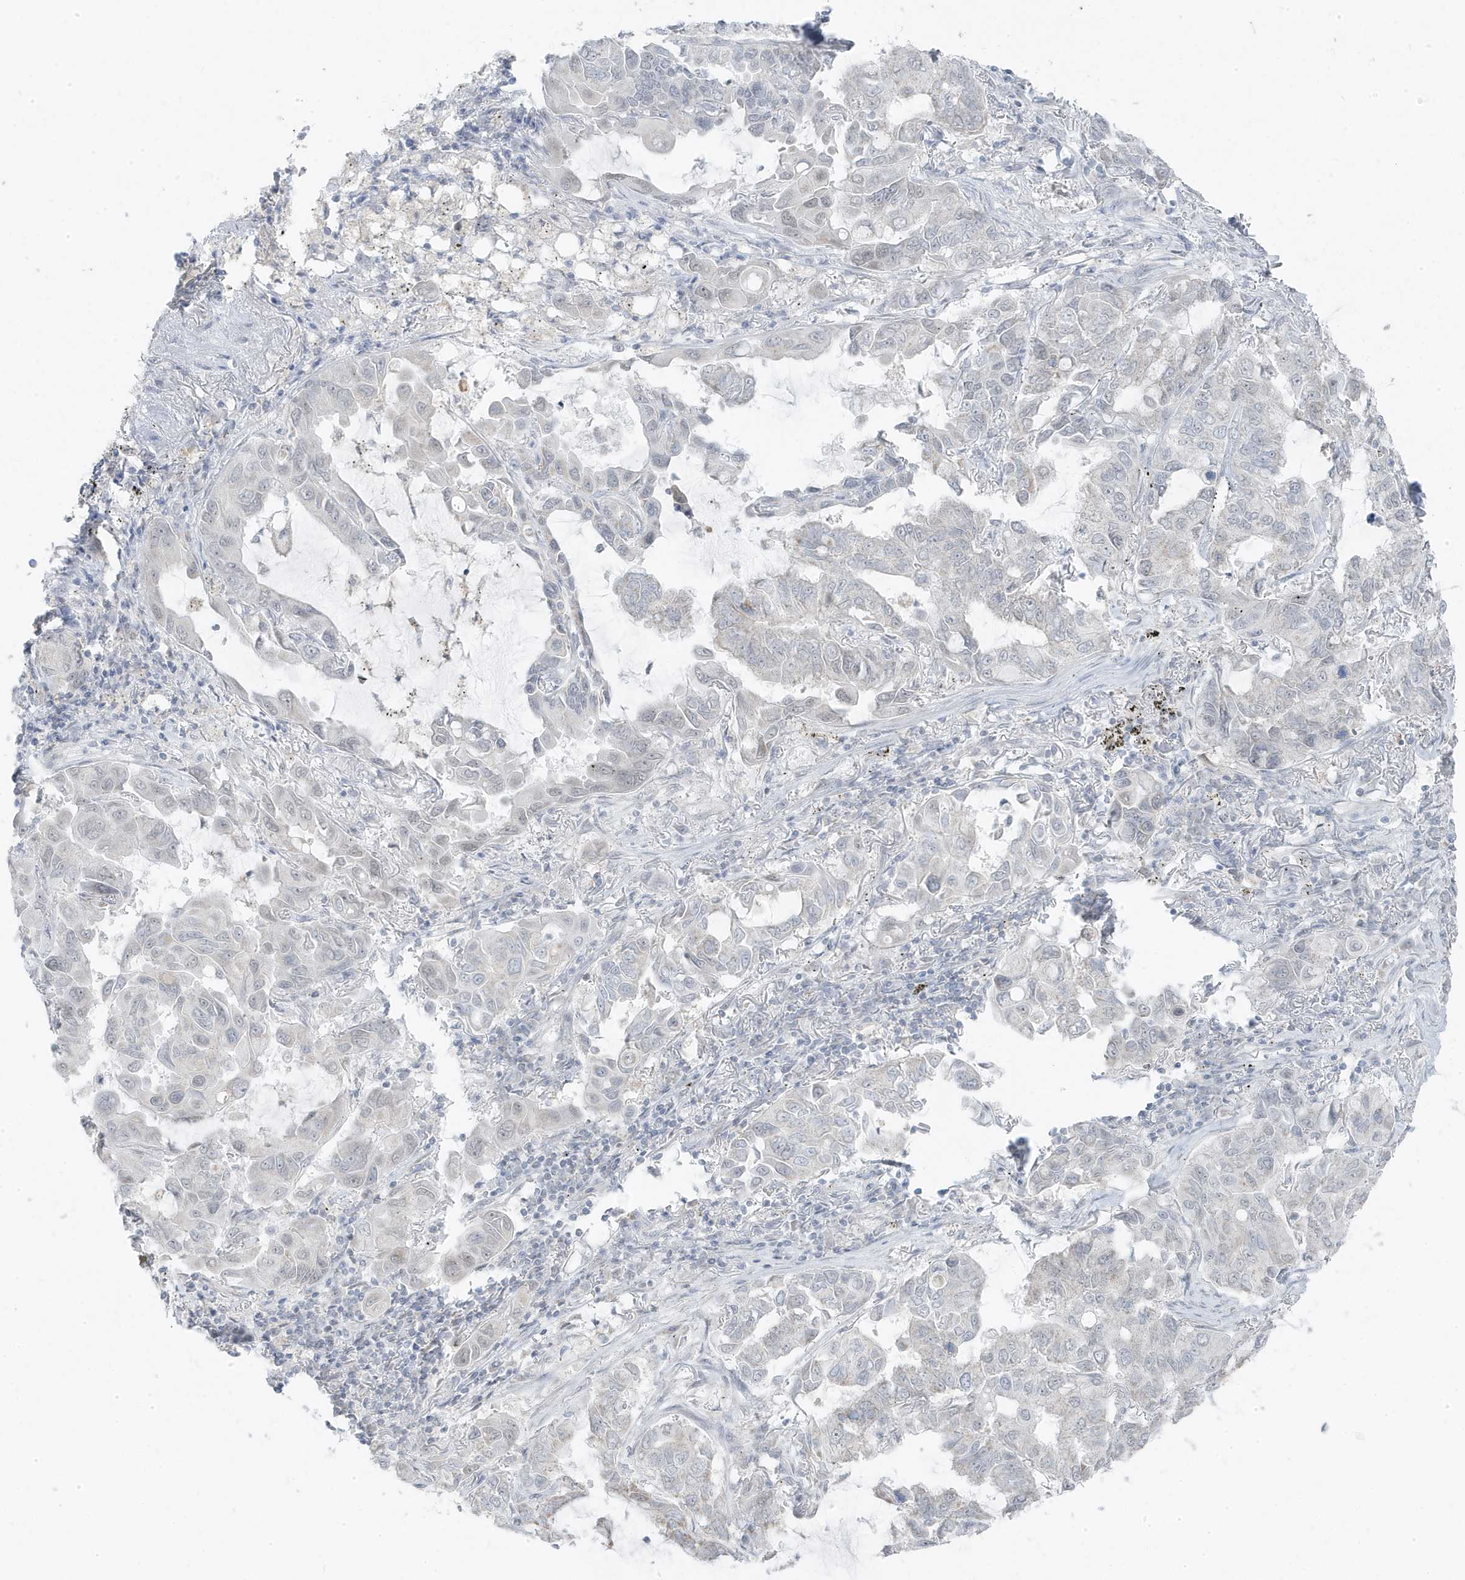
{"staining": {"intensity": "negative", "quantity": "none", "location": "none"}, "tissue": "lung cancer", "cell_type": "Tumor cells", "image_type": "cancer", "snomed": [{"axis": "morphology", "description": "Adenocarcinoma, NOS"}, {"axis": "topography", "description": "Lung"}], "caption": "There is no significant staining in tumor cells of adenocarcinoma (lung).", "gene": "TSEN15", "patient": {"sex": "male", "age": 64}}